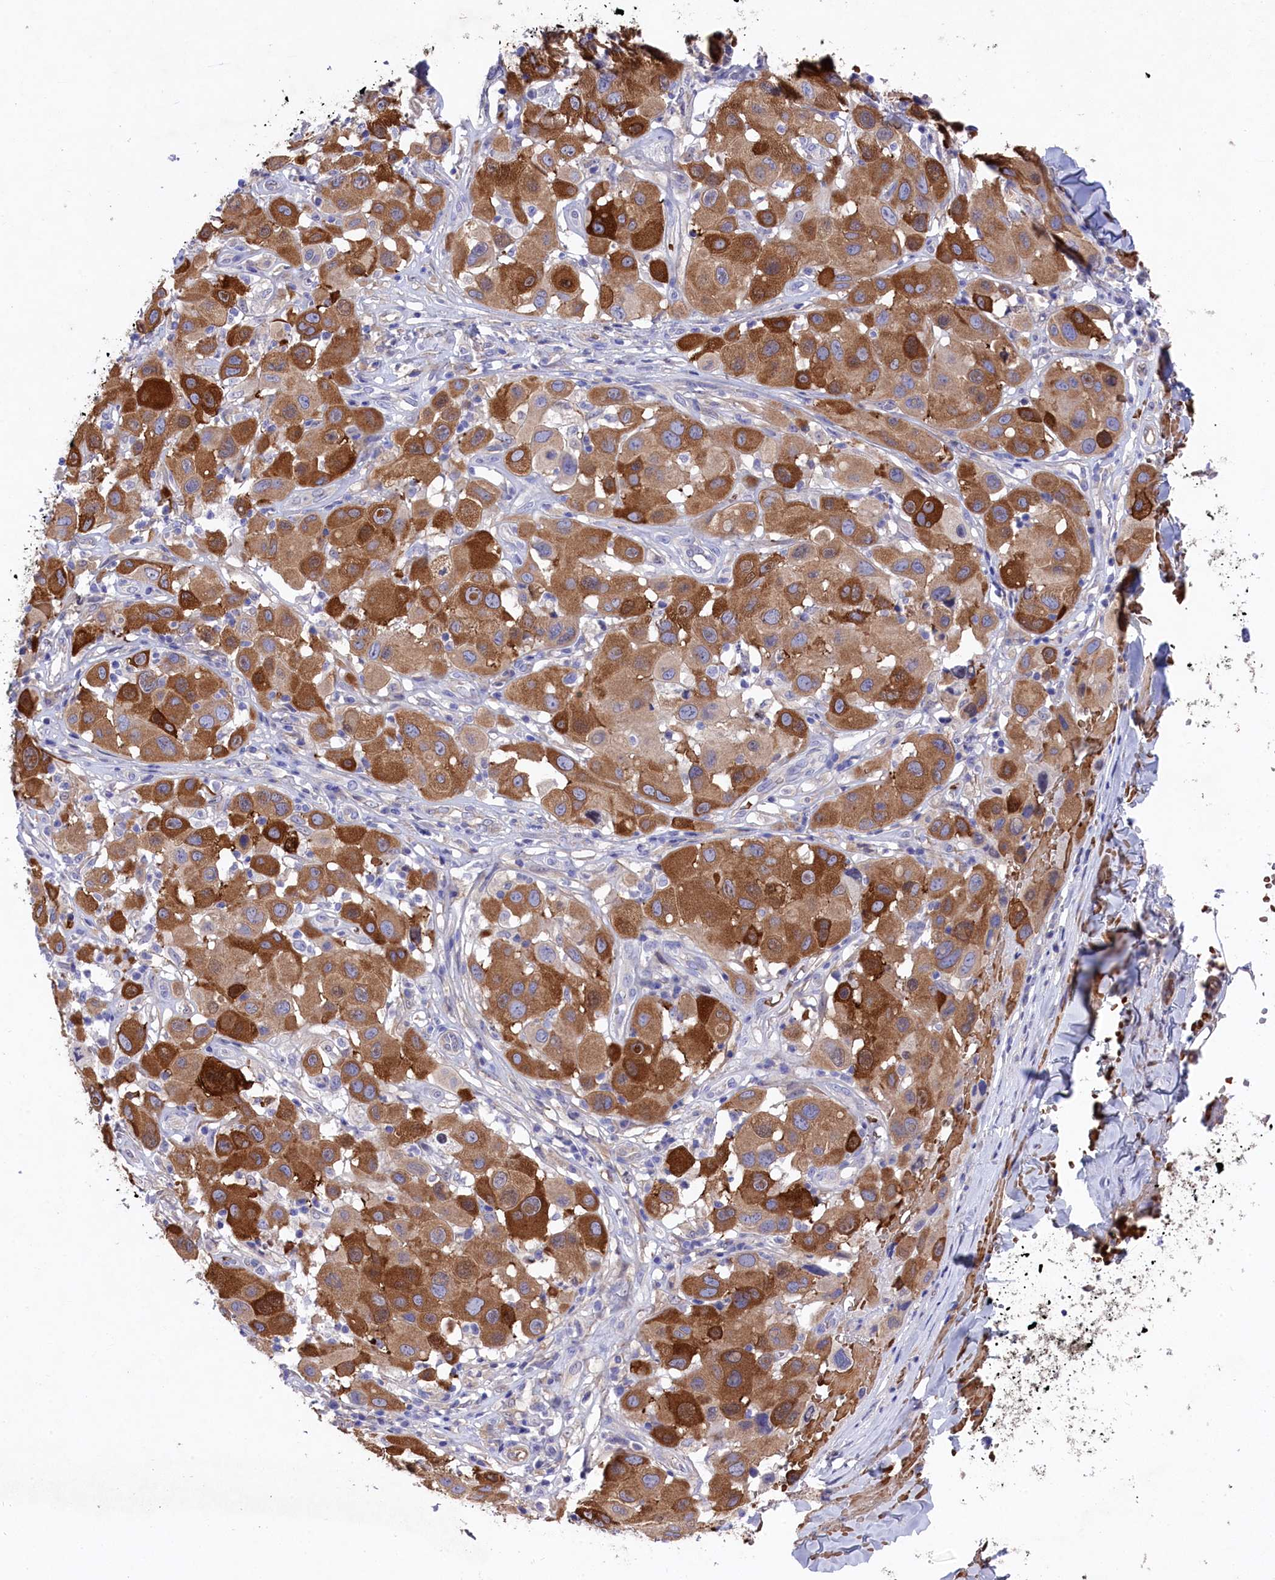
{"staining": {"intensity": "strong", "quantity": "25%-75%", "location": "cytoplasmic/membranous"}, "tissue": "melanoma", "cell_type": "Tumor cells", "image_type": "cancer", "snomed": [{"axis": "morphology", "description": "Malignant melanoma, Metastatic site"}, {"axis": "topography", "description": "Skin"}], "caption": "Human malignant melanoma (metastatic site) stained for a protein (brown) shows strong cytoplasmic/membranous positive expression in about 25%-75% of tumor cells.", "gene": "LHFPL4", "patient": {"sex": "male", "age": 41}}